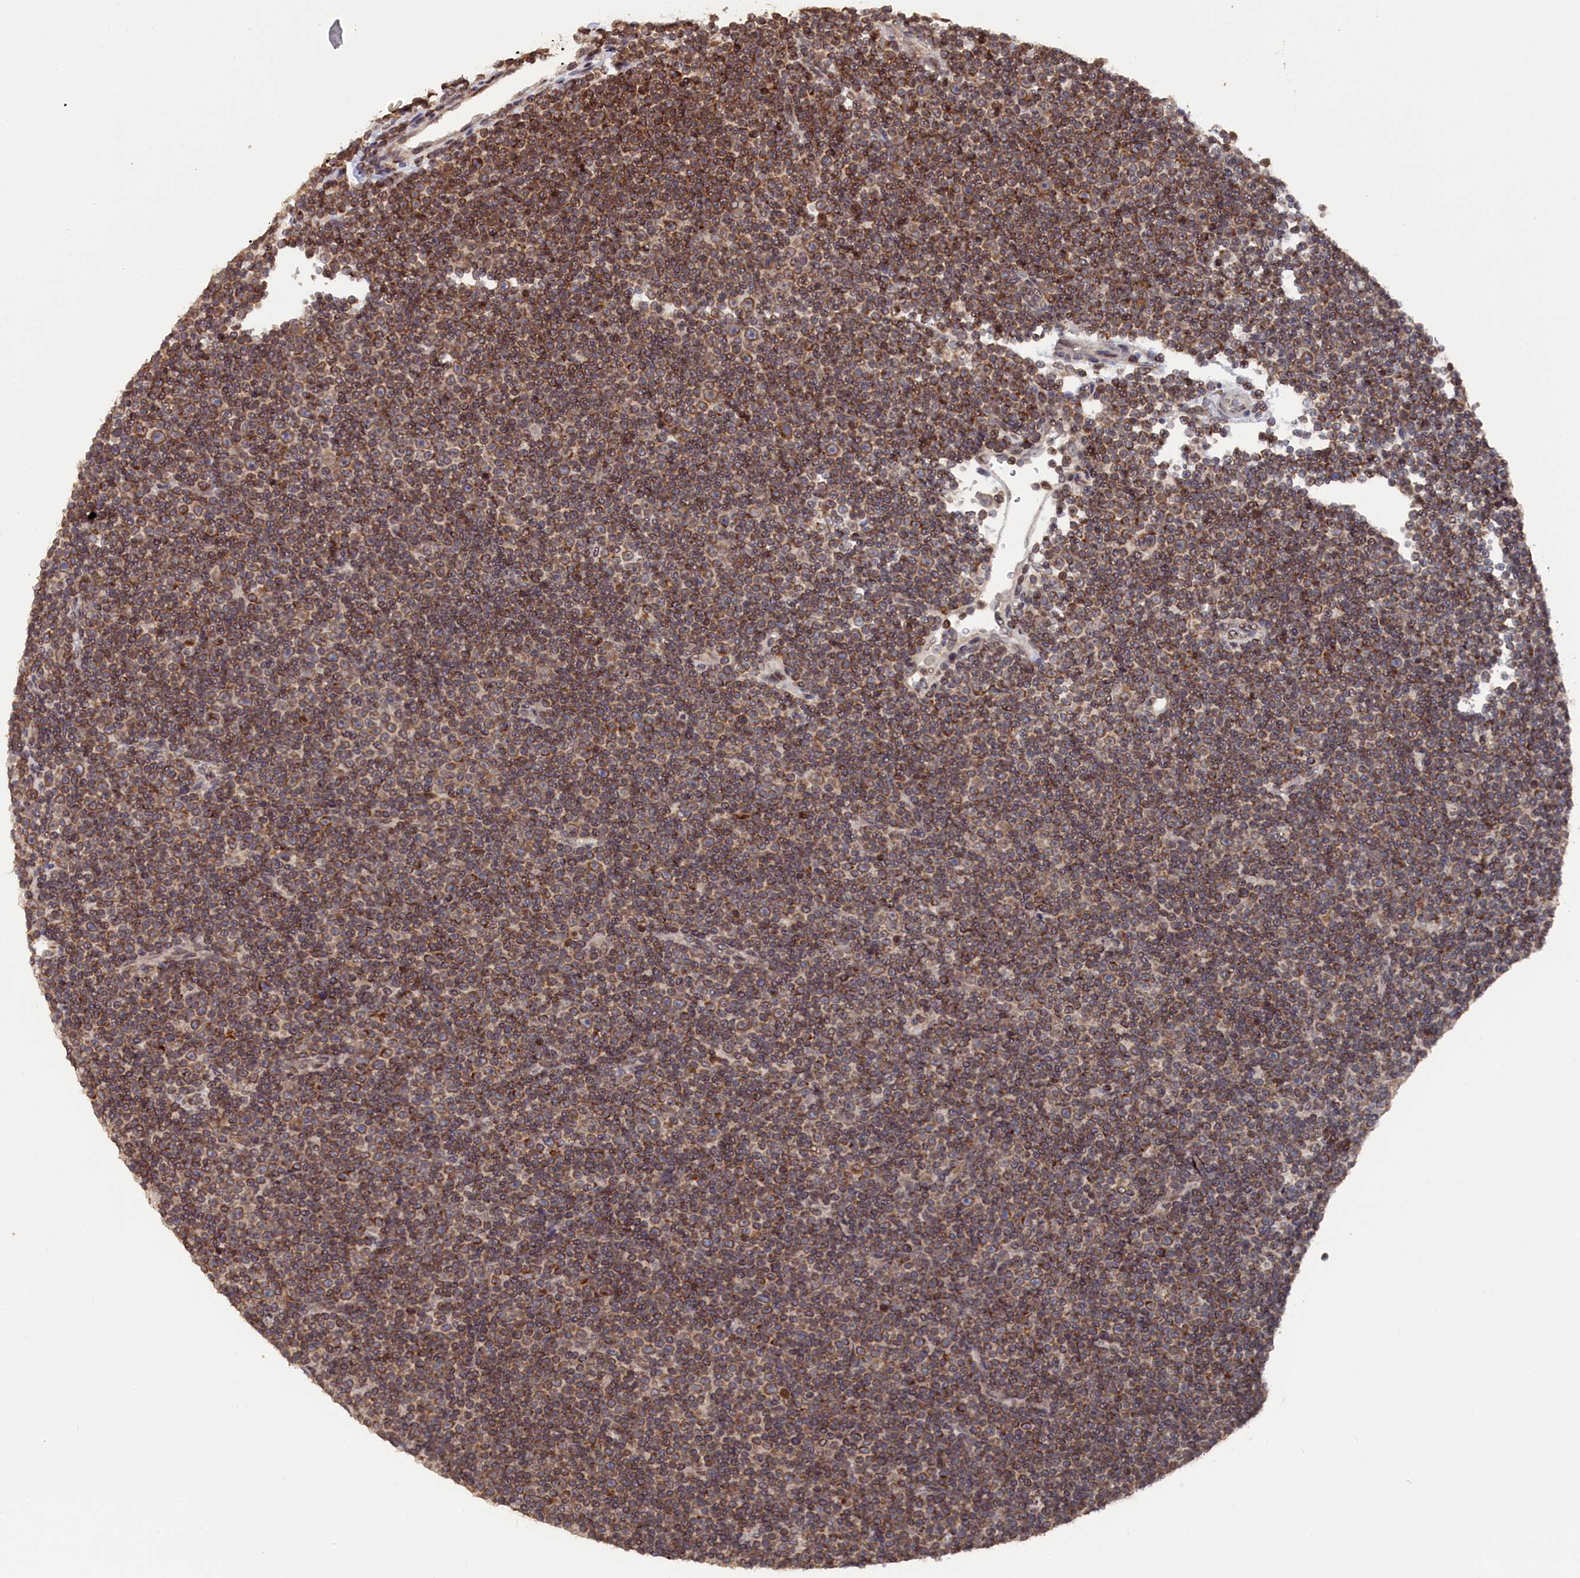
{"staining": {"intensity": "moderate", "quantity": ">75%", "location": "cytoplasmic/membranous,nuclear"}, "tissue": "lymphoma", "cell_type": "Tumor cells", "image_type": "cancer", "snomed": [{"axis": "morphology", "description": "Malignant lymphoma, non-Hodgkin's type, Low grade"}, {"axis": "topography", "description": "Lymph node"}], "caption": "Human lymphoma stained with a protein marker exhibits moderate staining in tumor cells.", "gene": "ANKEF1", "patient": {"sex": "female", "age": 67}}